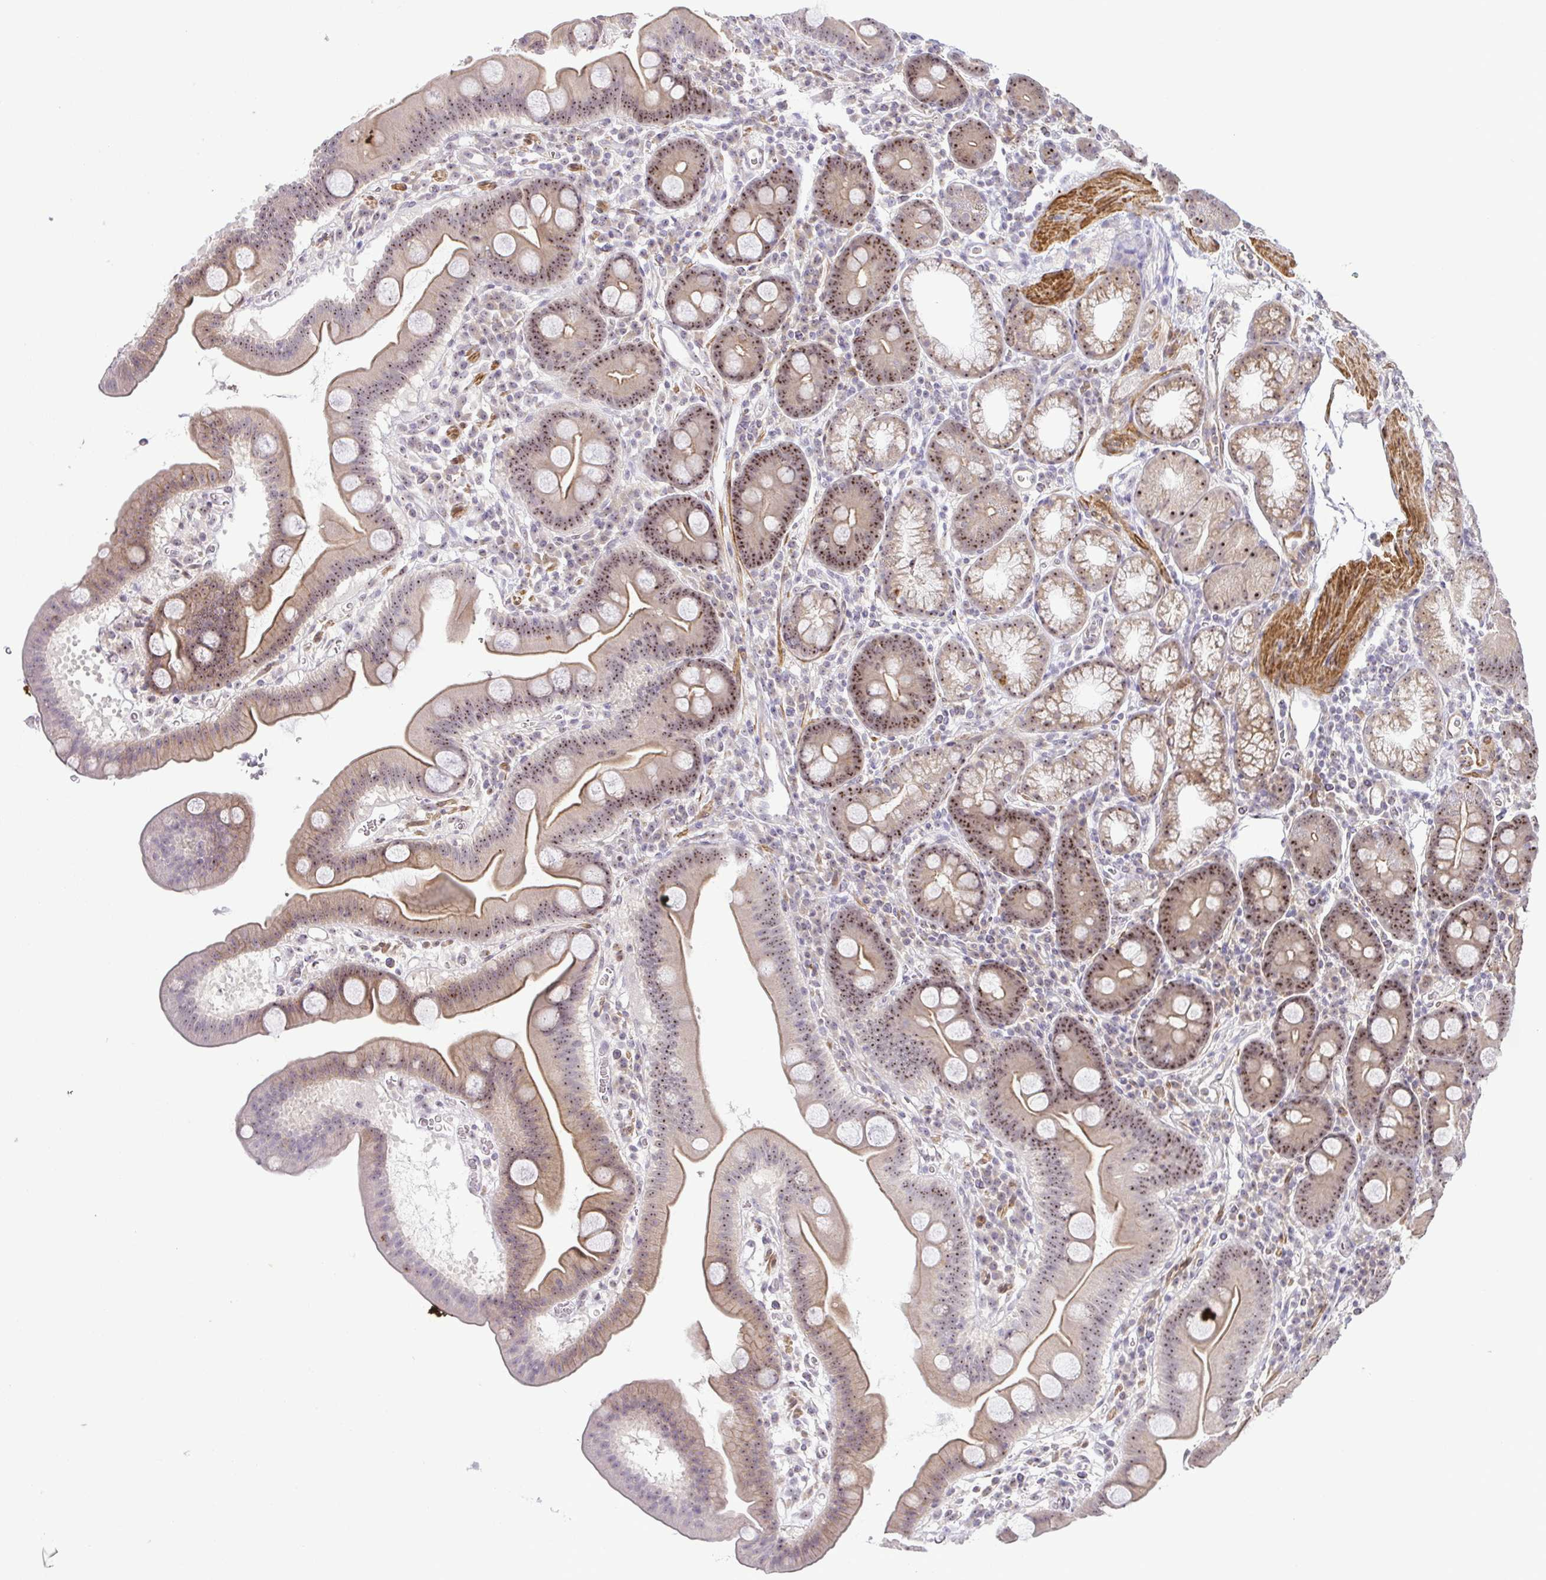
{"staining": {"intensity": "moderate", "quantity": "25%-75%", "location": "cytoplasmic/membranous,nuclear"}, "tissue": "duodenum", "cell_type": "Glandular cells", "image_type": "normal", "snomed": [{"axis": "morphology", "description": "Normal tissue, NOS"}, {"axis": "topography", "description": "Duodenum"}], "caption": "Moderate cytoplasmic/membranous,nuclear positivity for a protein is present in approximately 25%-75% of glandular cells of normal duodenum using IHC.", "gene": "RSL24D1", "patient": {"sex": "male", "age": 59}}